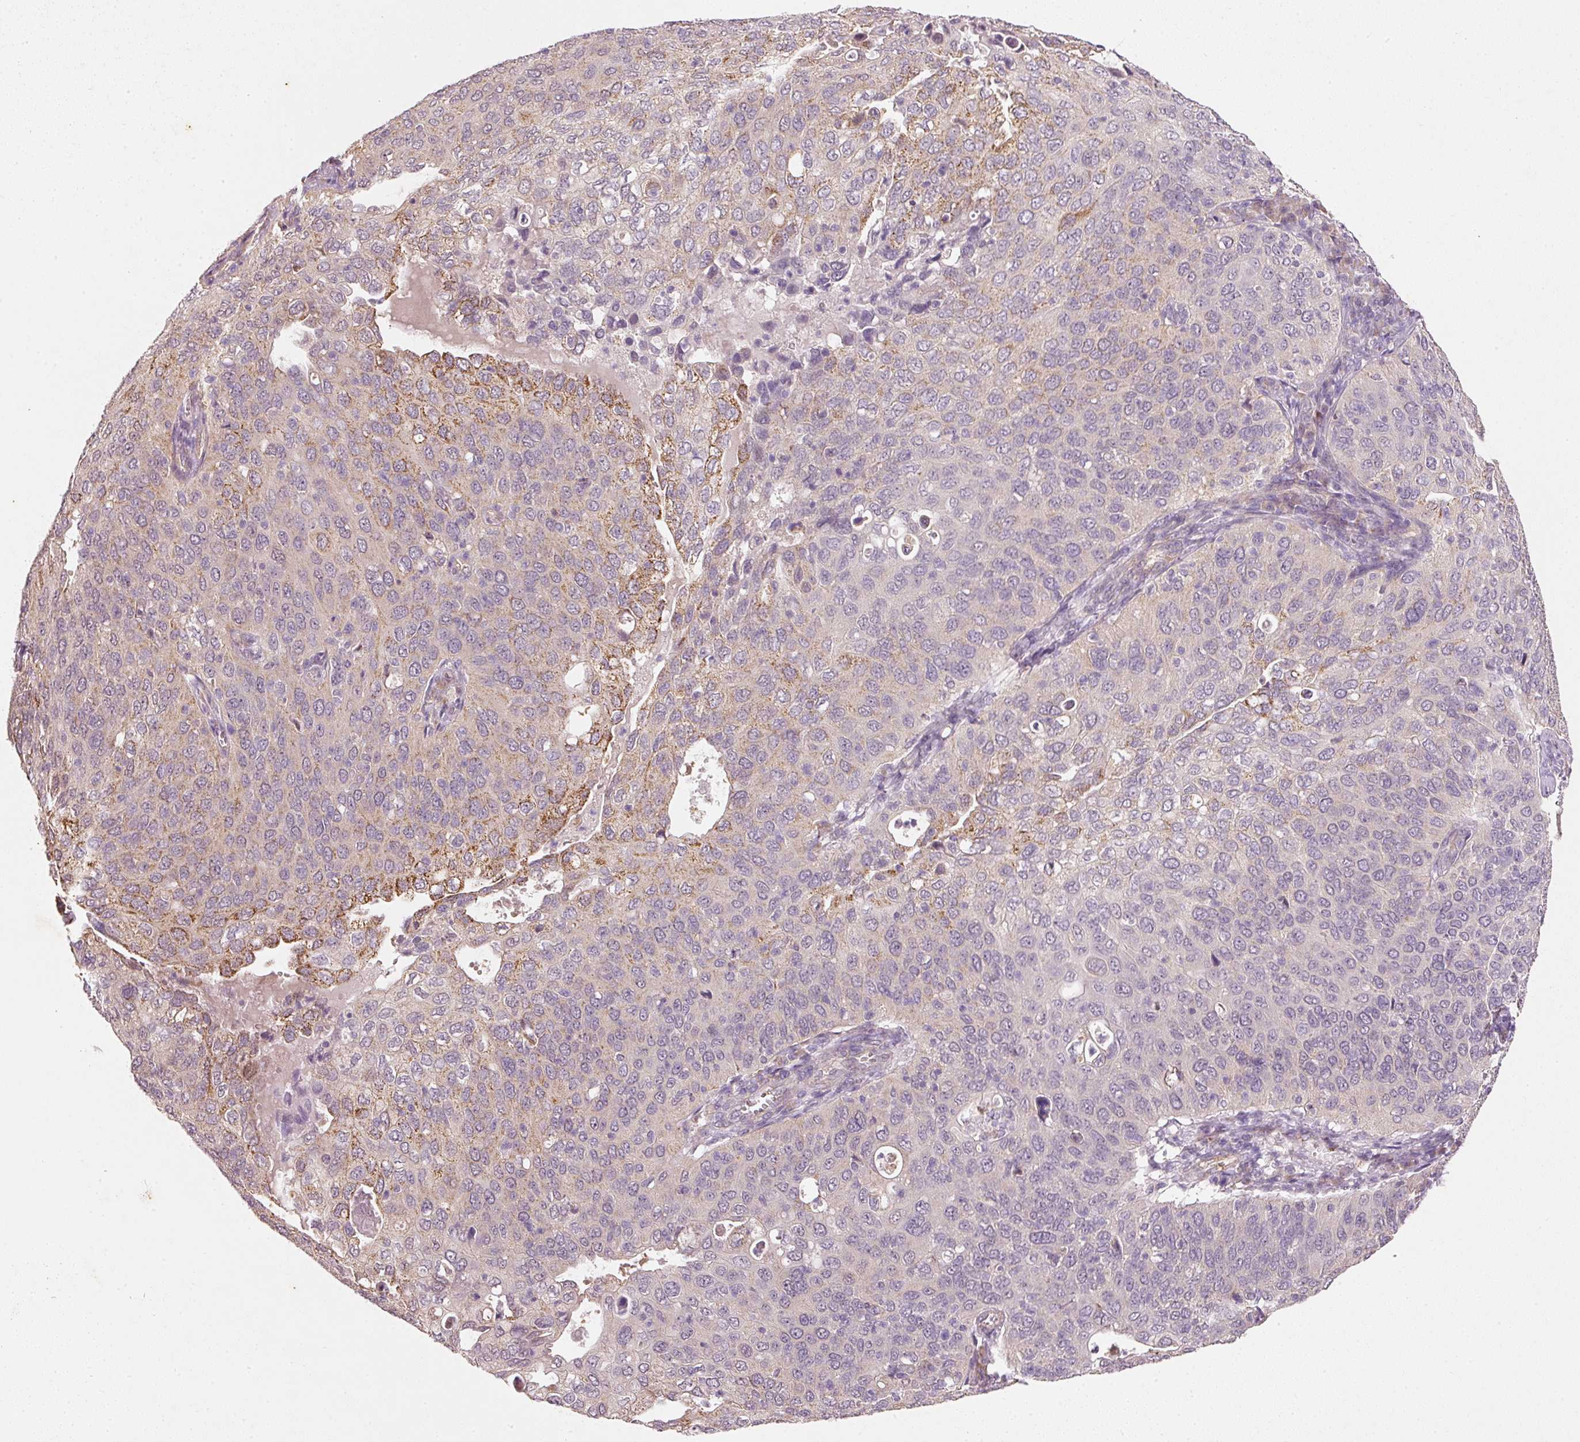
{"staining": {"intensity": "moderate", "quantity": "<25%", "location": "cytoplasmic/membranous"}, "tissue": "cervical cancer", "cell_type": "Tumor cells", "image_type": "cancer", "snomed": [{"axis": "morphology", "description": "Squamous cell carcinoma, NOS"}, {"axis": "topography", "description": "Cervix"}], "caption": "This is a histology image of IHC staining of cervical cancer, which shows moderate expression in the cytoplasmic/membranous of tumor cells.", "gene": "RGL2", "patient": {"sex": "female", "age": 36}}